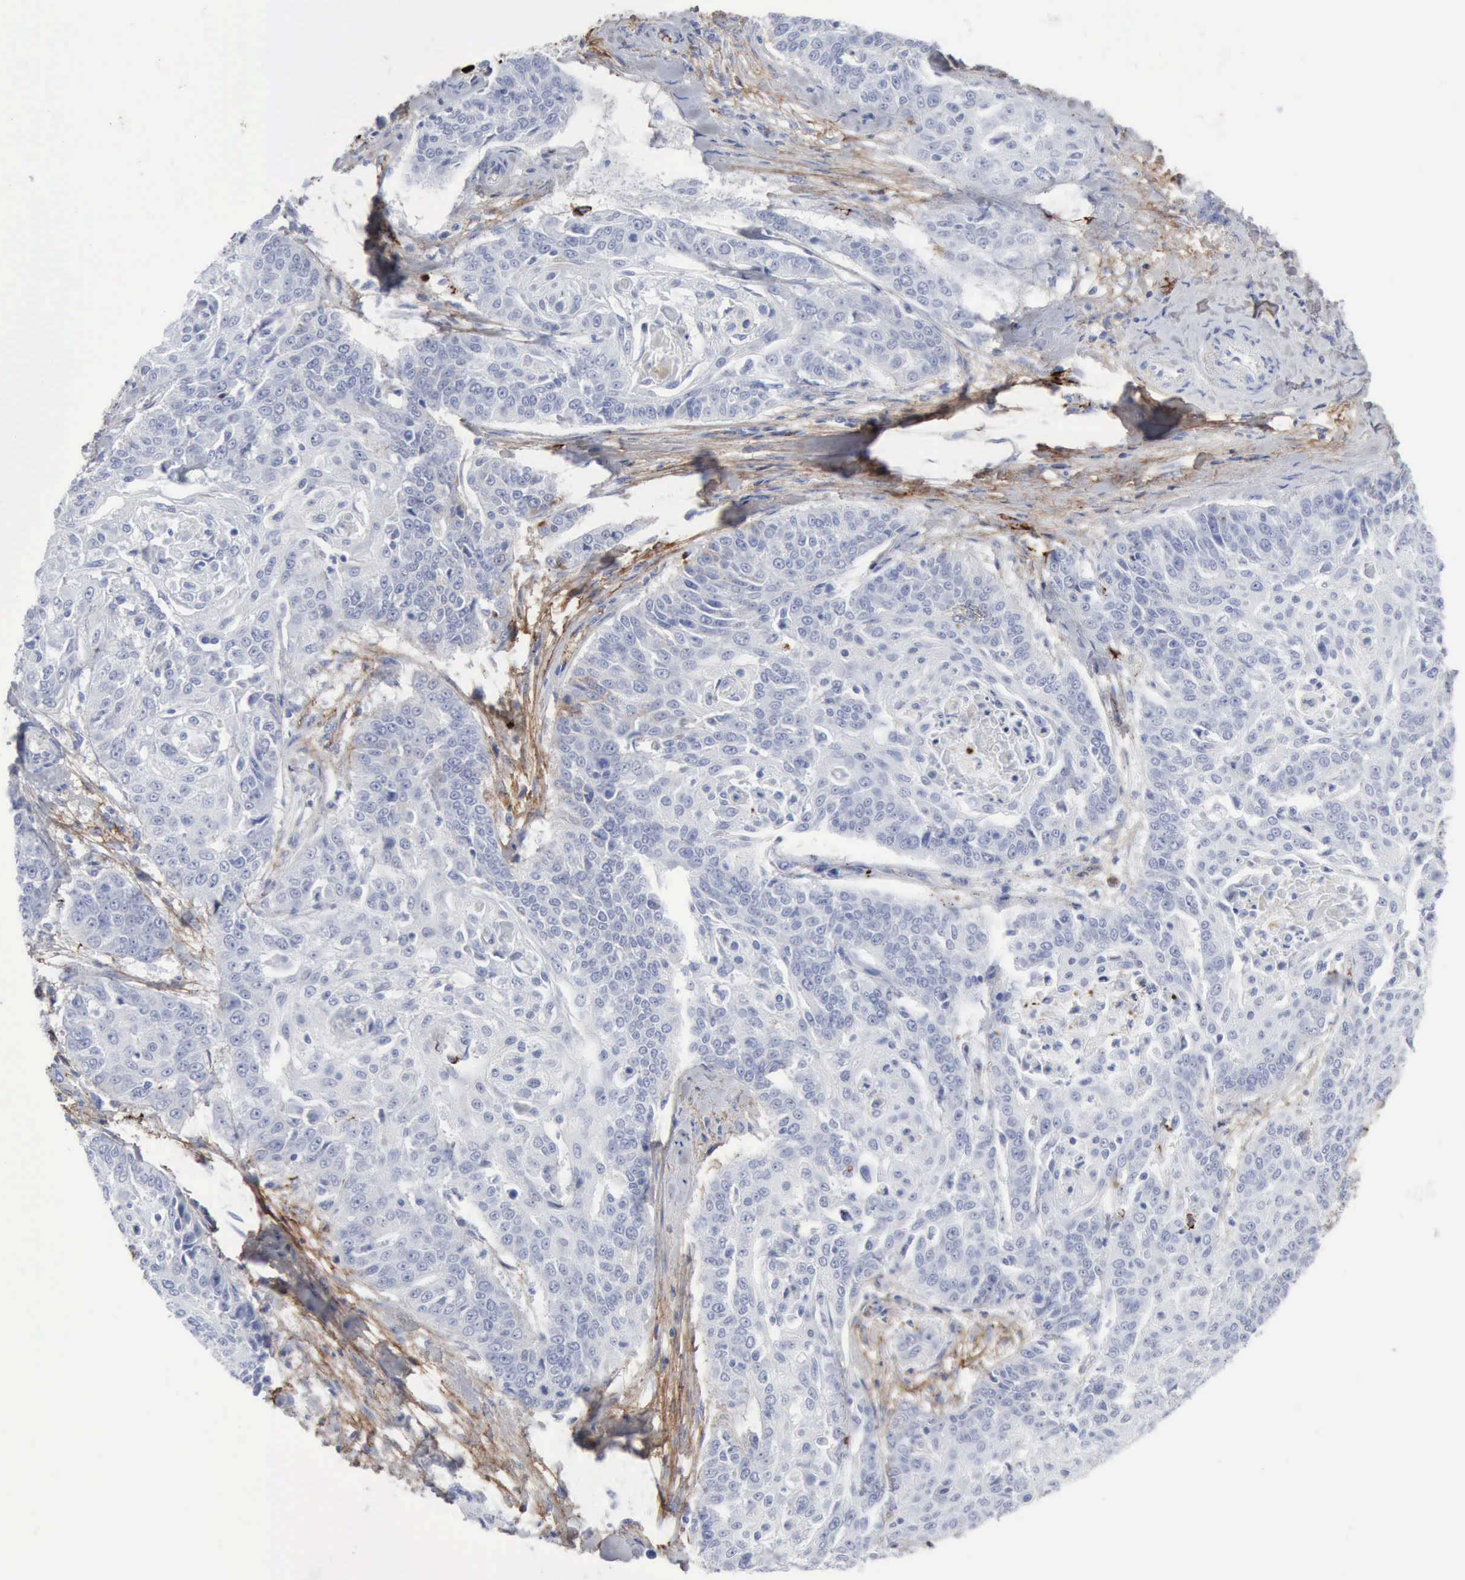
{"staining": {"intensity": "negative", "quantity": "none", "location": "none"}, "tissue": "cervical cancer", "cell_type": "Tumor cells", "image_type": "cancer", "snomed": [{"axis": "morphology", "description": "Squamous cell carcinoma, NOS"}, {"axis": "topography", "description": "Cervix"}], "caption": "Immunohistochemistry (IHC) photomicrograph of neoplastic tissue: cervical cancer (squamous cell carcinoma) stained with DAB reveals no significant protein positivity in tumor cells. Brightfield microscopy of immunohistochemistry (IHC) stained with DAB (brown) and hematoxylin (blue), captured at high magnification.", "gene": "C4BPA", "patient": {"sex": "female", "age": 64}}